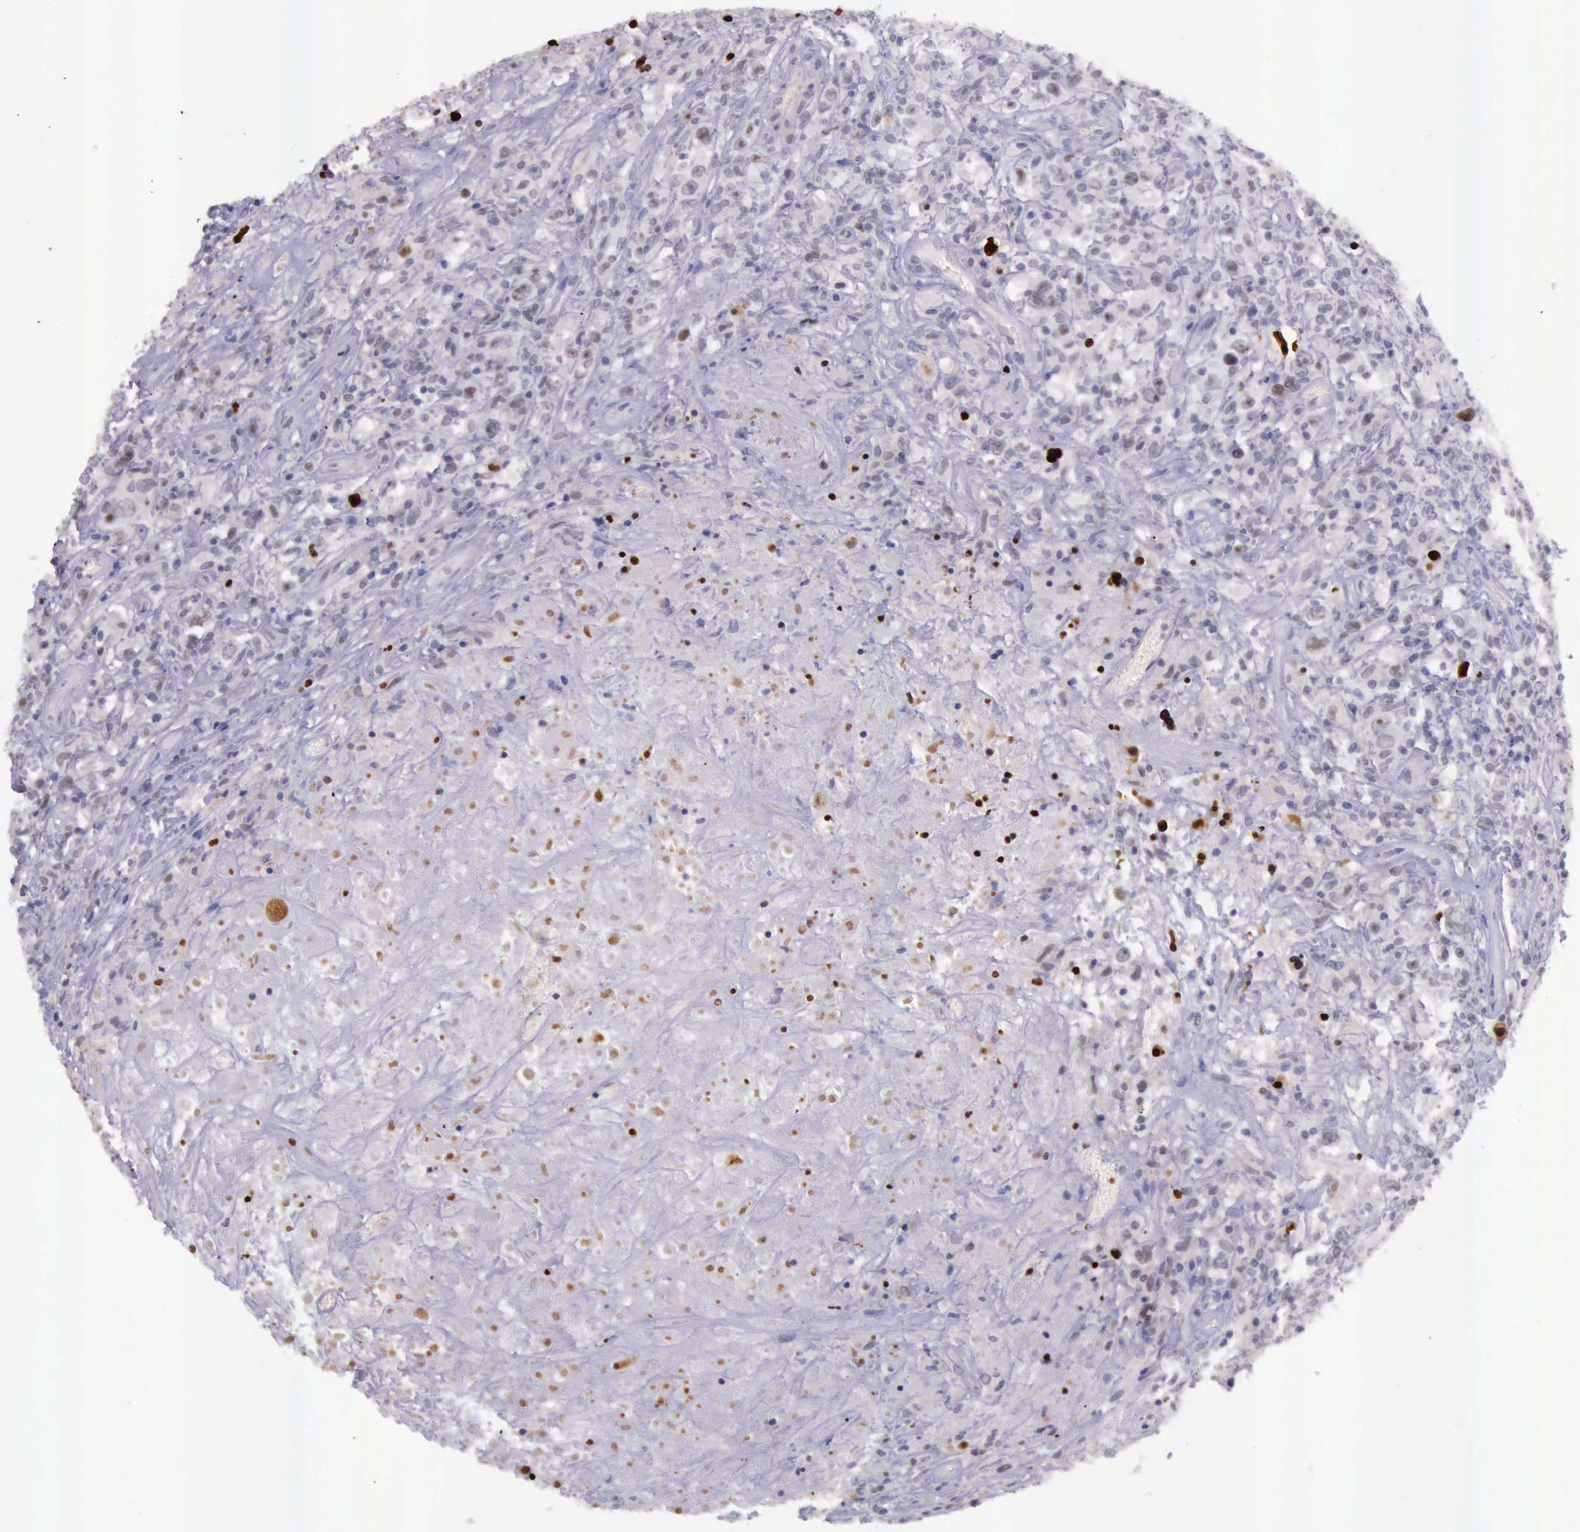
{"staining": {"intensity": "strong", "quantity": "<25%", "location": "nuclear"}, "tissue": "lymphoma", "cell_type": "Tumor cells", "image_type": "cancer", "snomed": [{"axis": "morphology", "description": "Hodgkin's disease, NOS"}, {"axis": "topography", "description": "Lymph node"}], "caption": "A medium amount of strong nuclear expression is present in approximately <25% of tumor cells in Hodgkin's disease tissue.", "gene": "PARP1", "patient": {"sex": "male", "age": 46}}